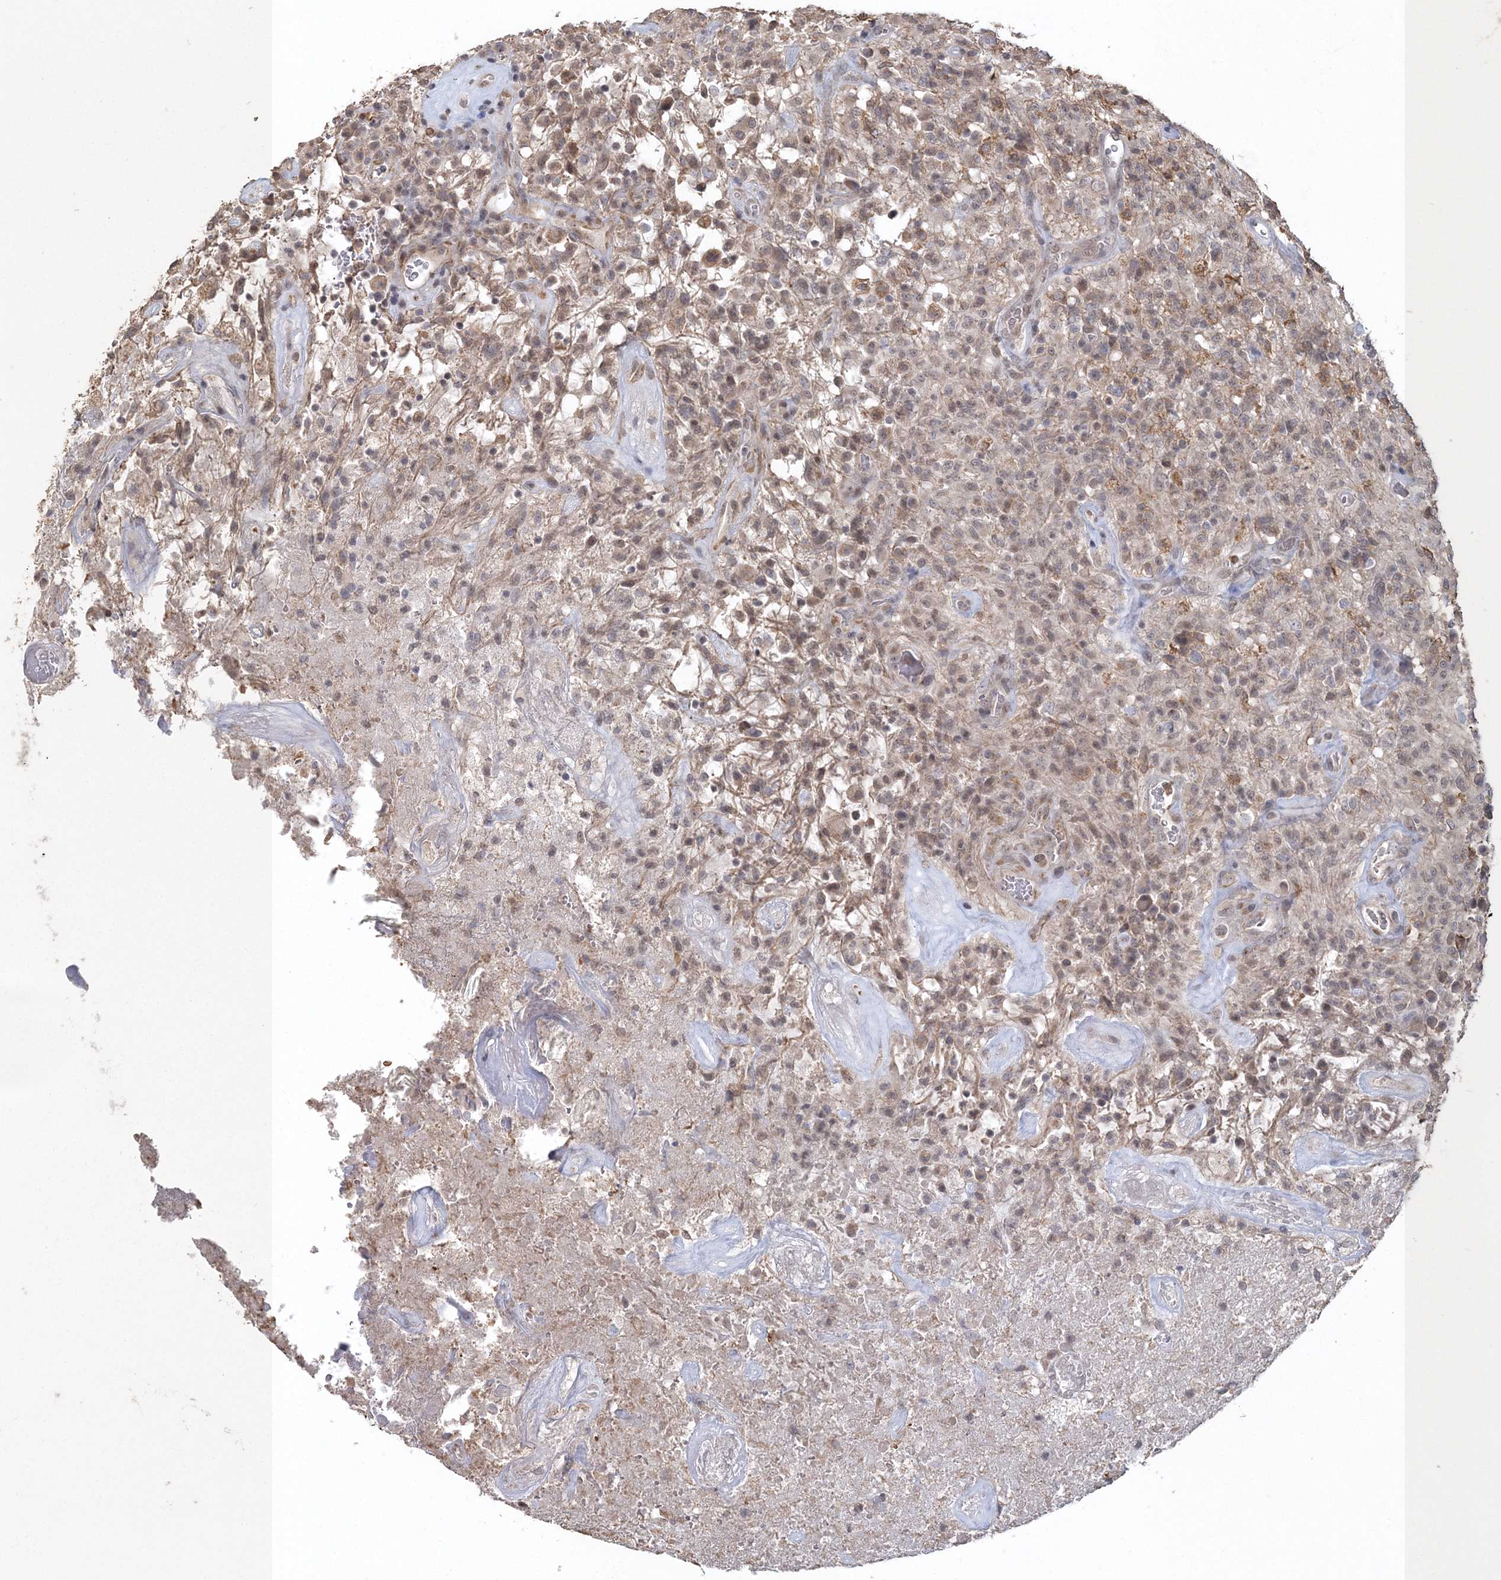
{"staining": {"intensity": "moderate", "quantity": "<25%", "location": "cytoplasmic/membranous"}, "tissue": "glioma", "cell_type": "Tumor cells", "image_type": "cancer", "snomed": [{"axis": "morphology", "description": "Glioma, malignant, High grade"}, {"axis": "topography", "description": "Brain"}], "caption": "An image of human malignant glioma (high-grade) stained for a protein exhibits moderate cytoplasmic/membranous brown staining in tumor cells.", "gene": "UIMC1", "patient": {"sex": "female", "age": 57}}